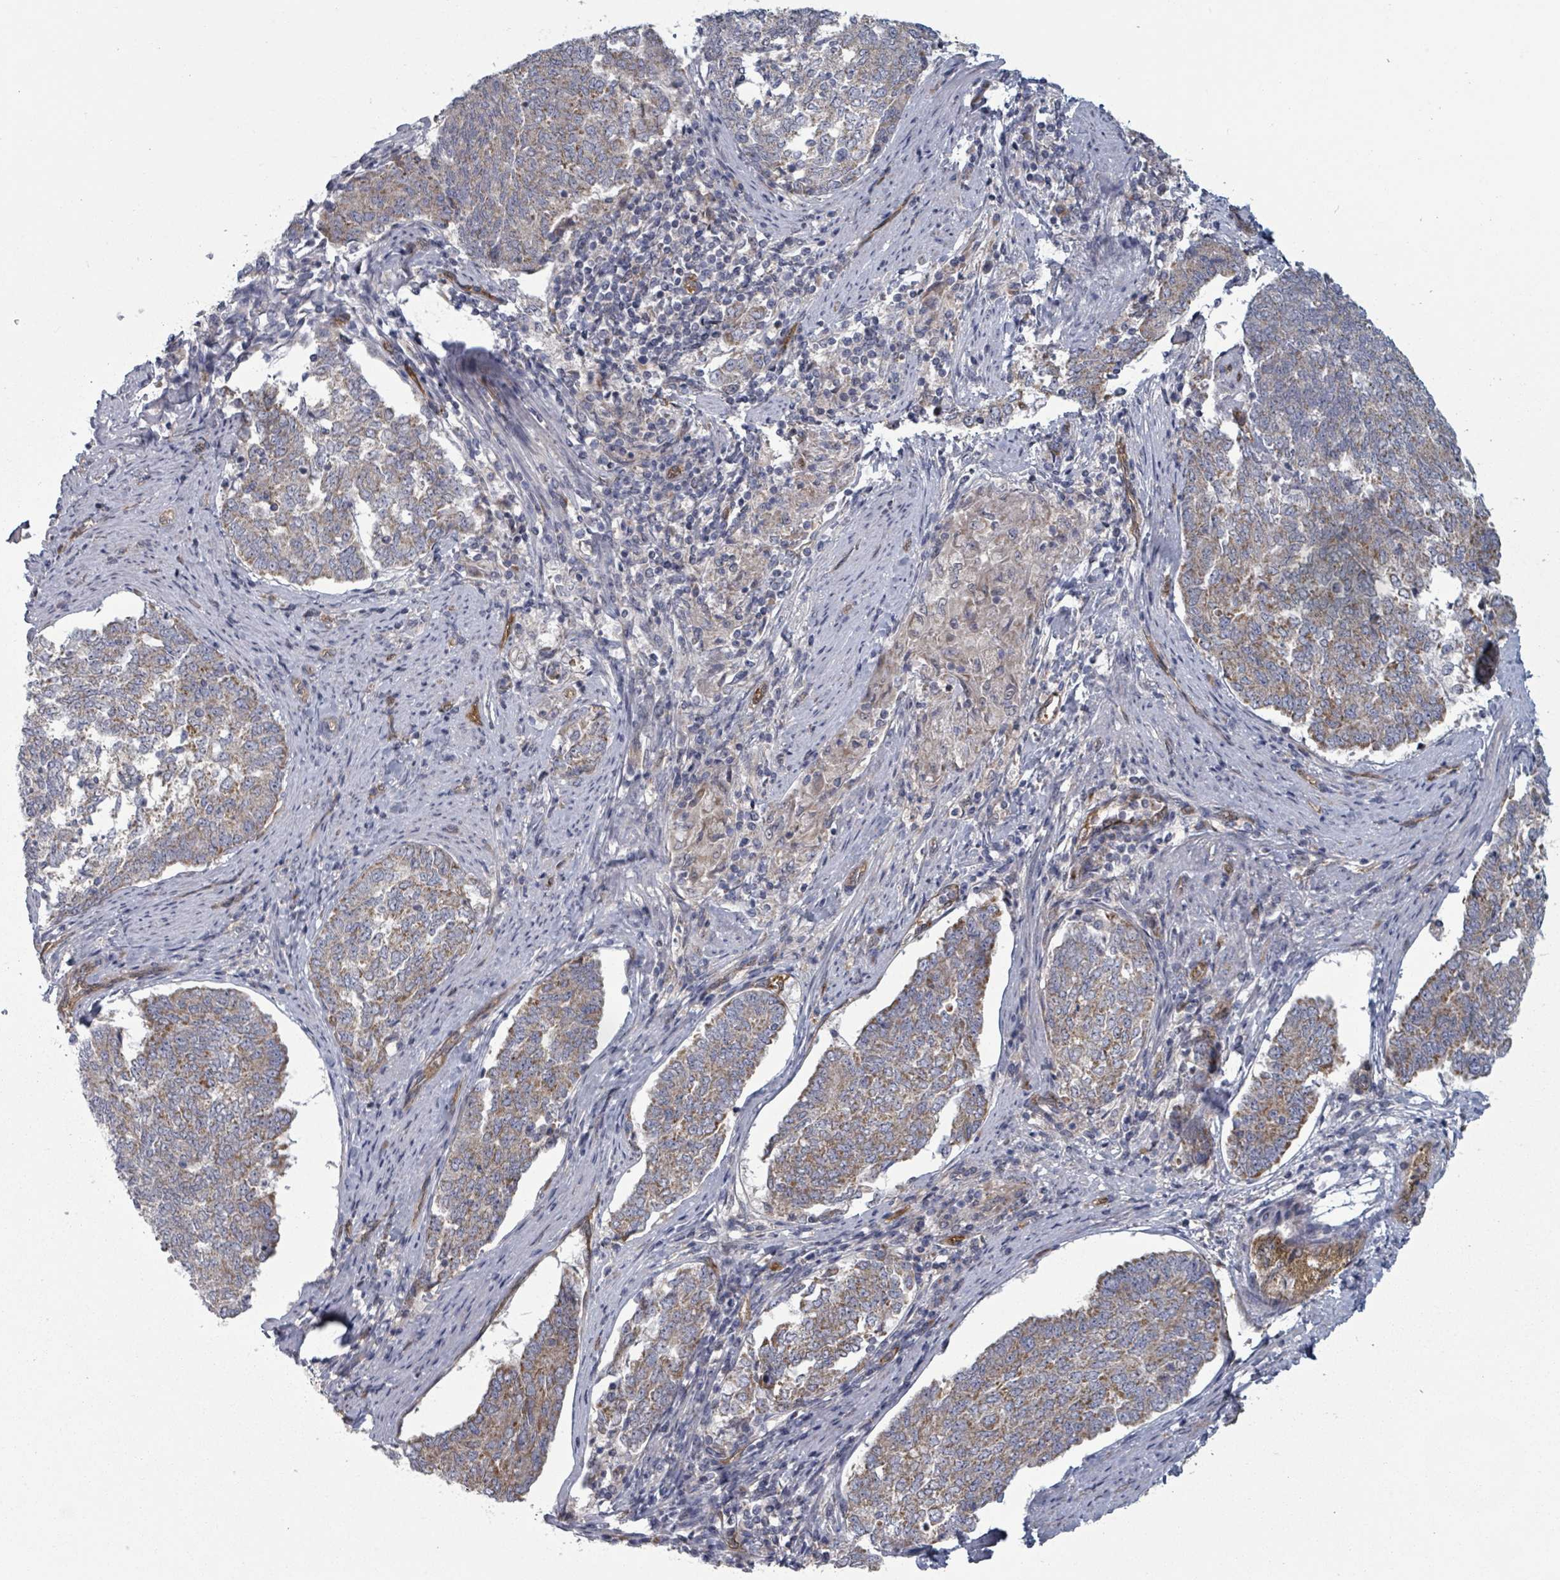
{"staining": {"intensity": "moderate", "quantity": ">75%", "location": "cytoplasmic/membranous"}, "tissue": "endometrial cancer", "cell_type": "Tumor cells", "image_type": "cancer", "snomed": [{"axis": "morphology", "description": "Adenocarcinoma, NOS"}, {"axis": "topography", "description": "Endometrium"}], "caption": "The histopathology image reveals immunohistochemical staining of endometrial cancer (adenocarcinoma). There is moderate cytoplasmic/membranous expression is present in approximately >75% of tumor cells.", "gene": "FKBP1A", "patient": {"sex": "female", "age": 80}}